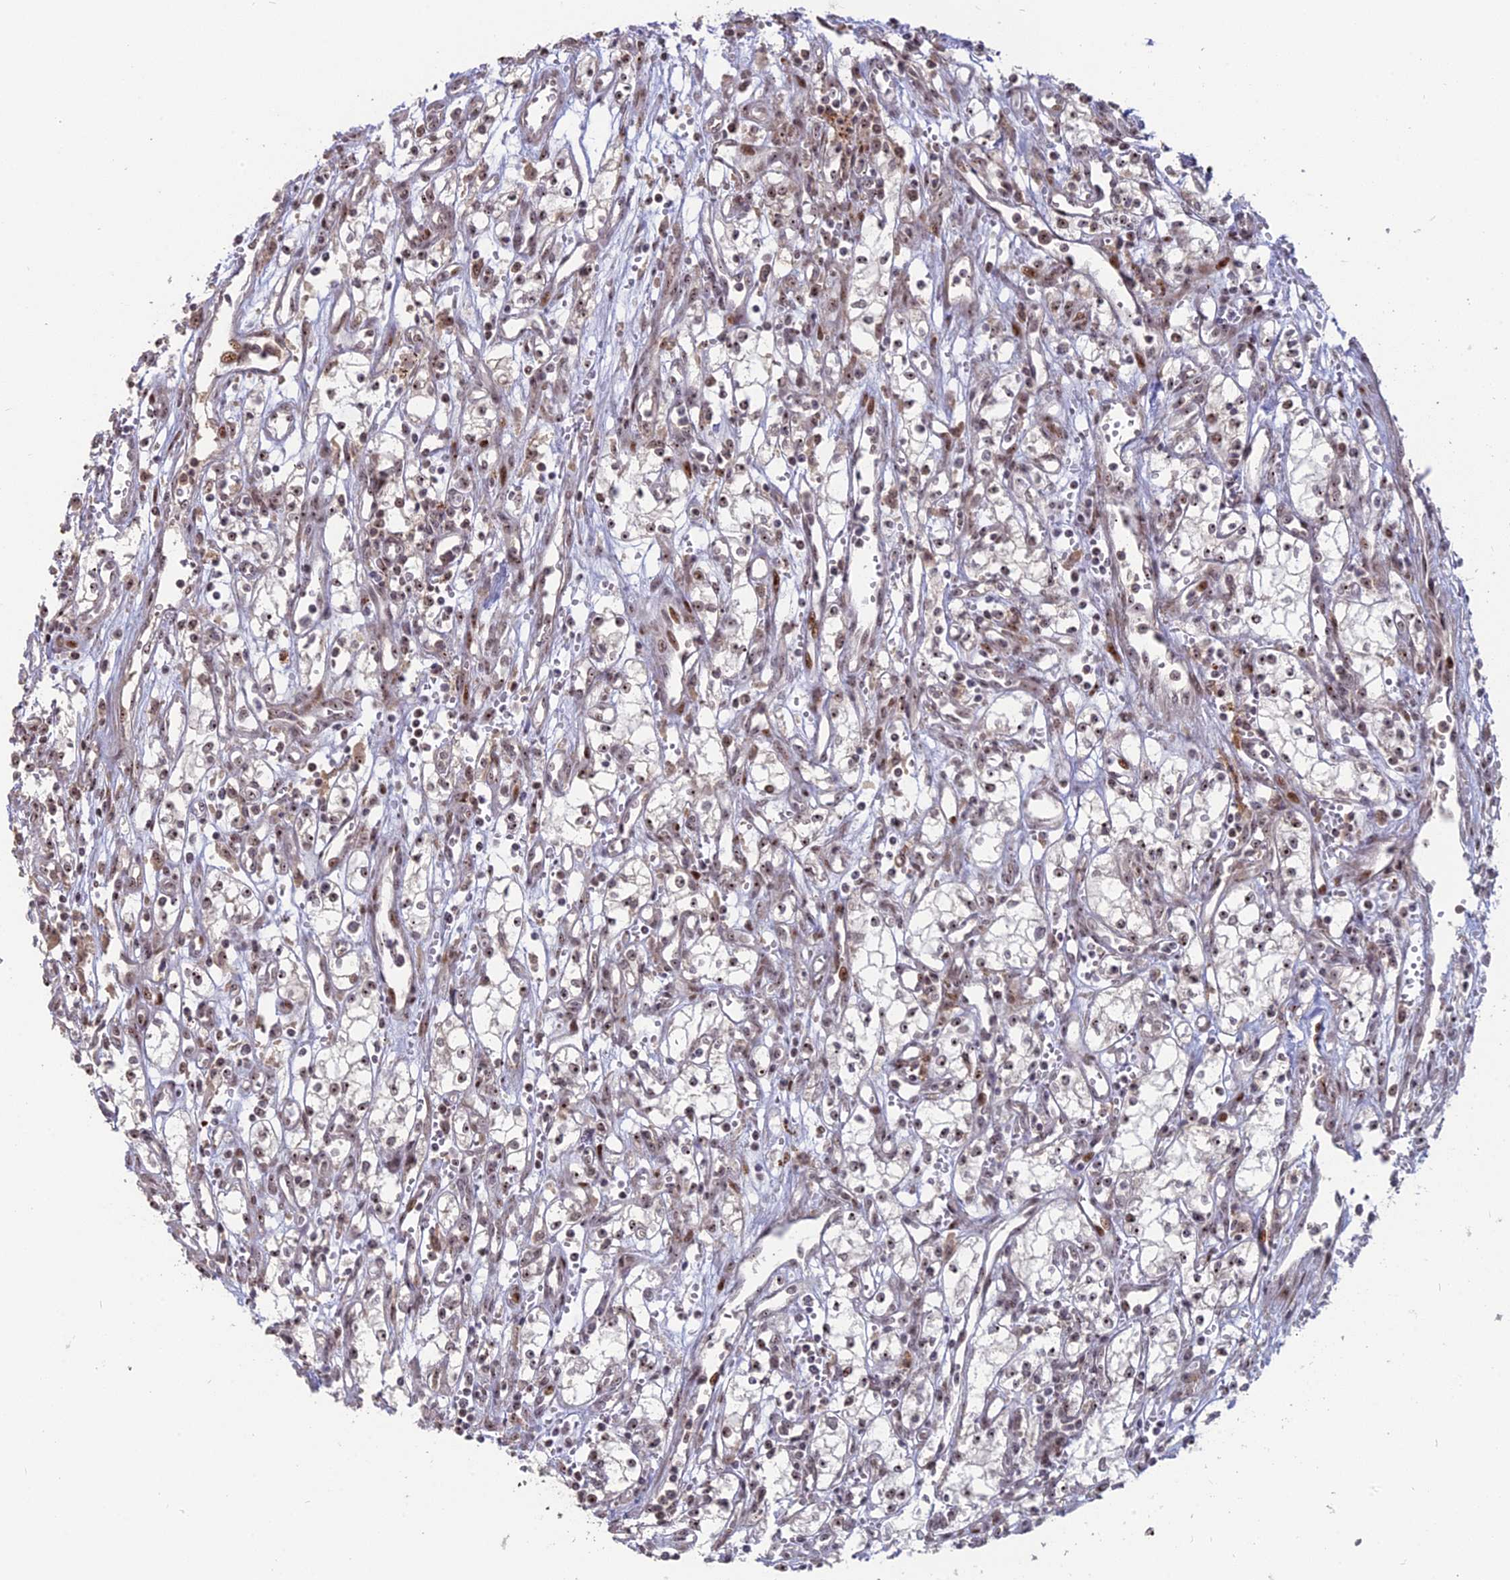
{"staining": {"intensity": "weak", "quantity": "25%-75%", "location": "nuclear"}, "tissue": "renal cancer", "cell_type": "Tumor cells", "image_type": "cancer", "snomed": [{"axis": "morphology", "description": "Adenocarcinoma, NOS"}, {"axis": "topography", "description": "Kidney"}], "caption": "The immunohistochemical stain labels weak nuclear positivity in tumor cells of adenocarcinoma (renal) tissue. The protein of interest is shown in brown color, while the nuclei are stained blue.", "gene": "FAM131A", "patient": {"sex": "male", "age": 59}}